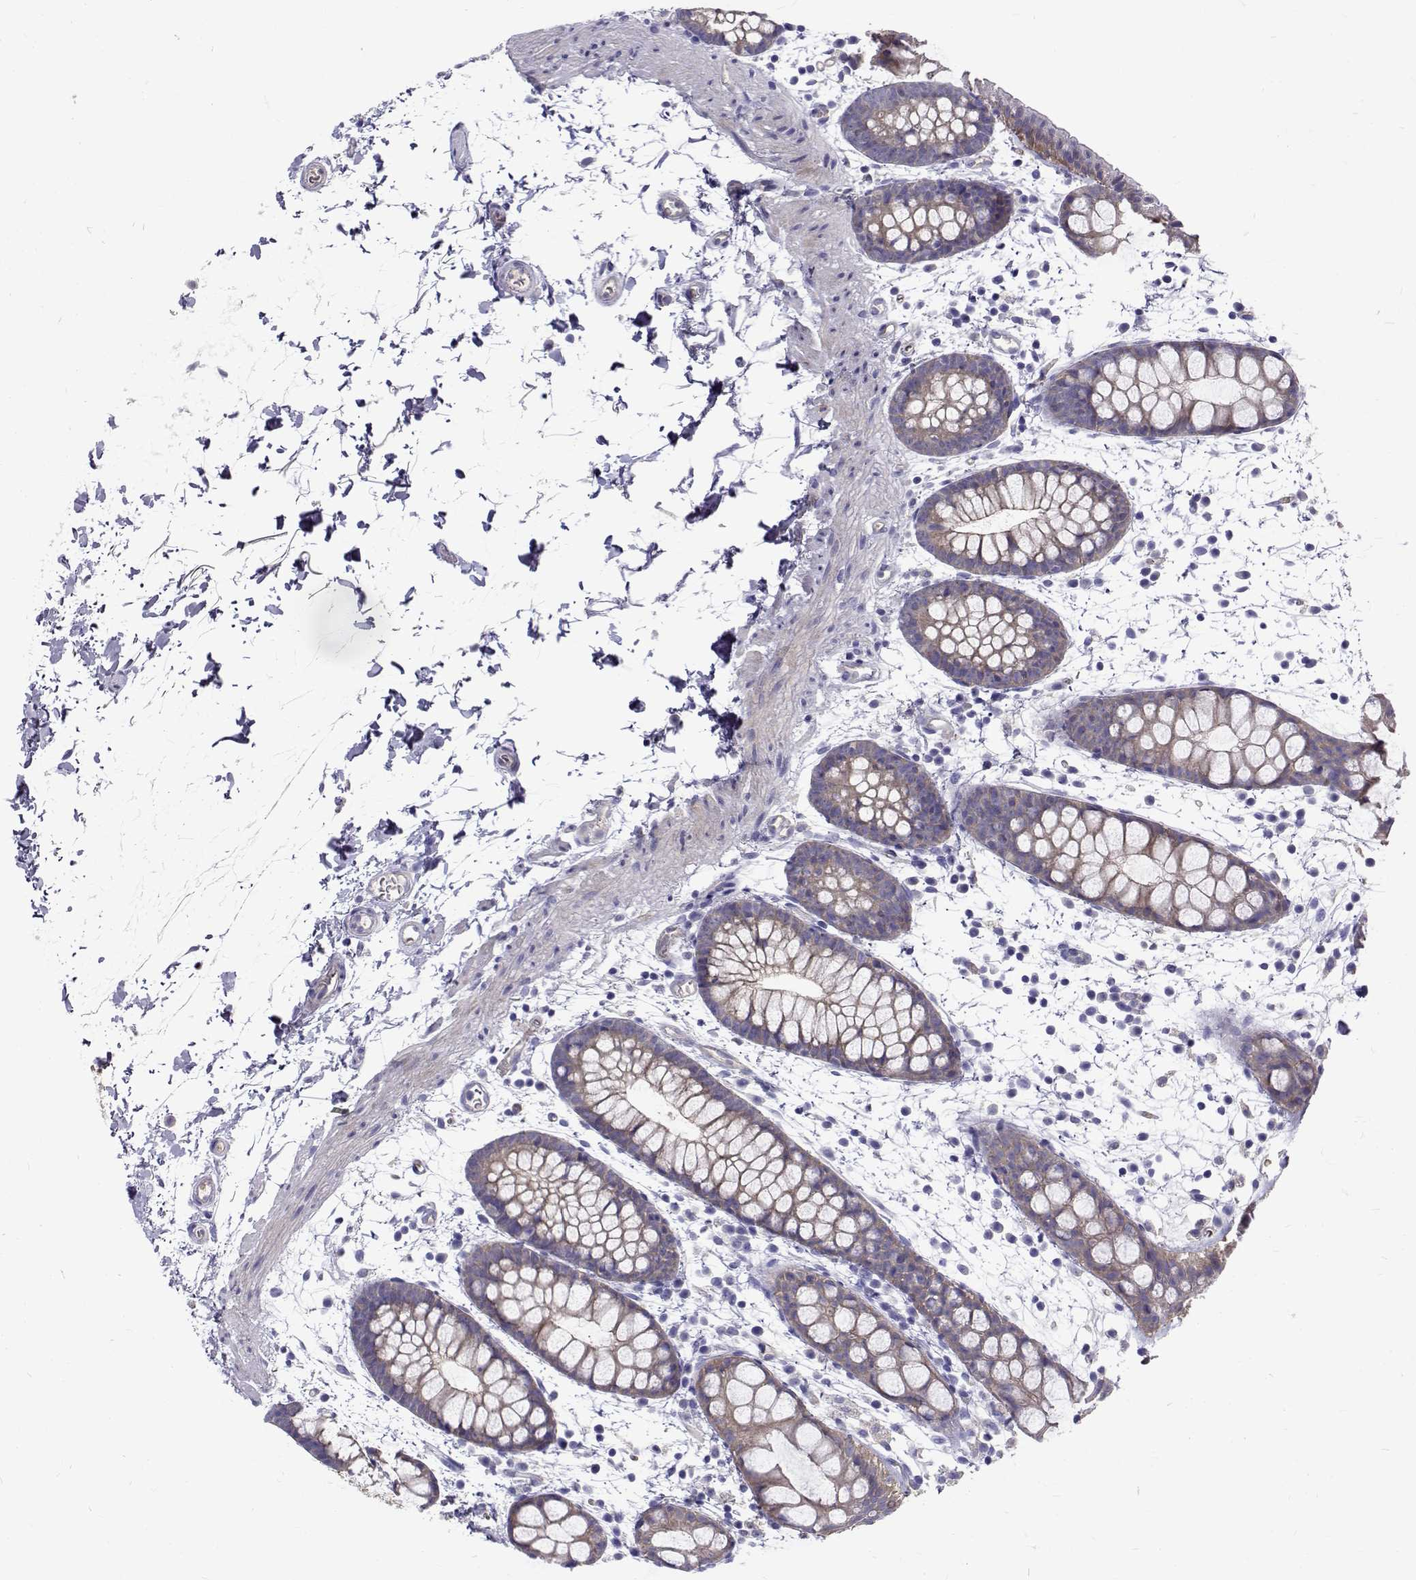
{"staining": {"intensity": "weak", "quantity": "<25%", "location": "cytoplasmic/membranous"}, "tissue": "rectum", "cell_type": "Glandular cells", "image_type": "normal", "snomed": [{"axis": "morphology", "description": "Normal tissue, NOS"}, {"axis": "topography", "description": "Rectum"}], "caption": "DAB (3,3'-diaminobenzidine) immunohistochemical staining of benign human rectum exhibits no significant expression in glandular cells. Brightfield microscopy of IHC stained with DAB (brown) and hematoxylin (blue), captured at high magnification.", "gene": "IGSF1", "patient": {"sex": "male", "age": 57}}